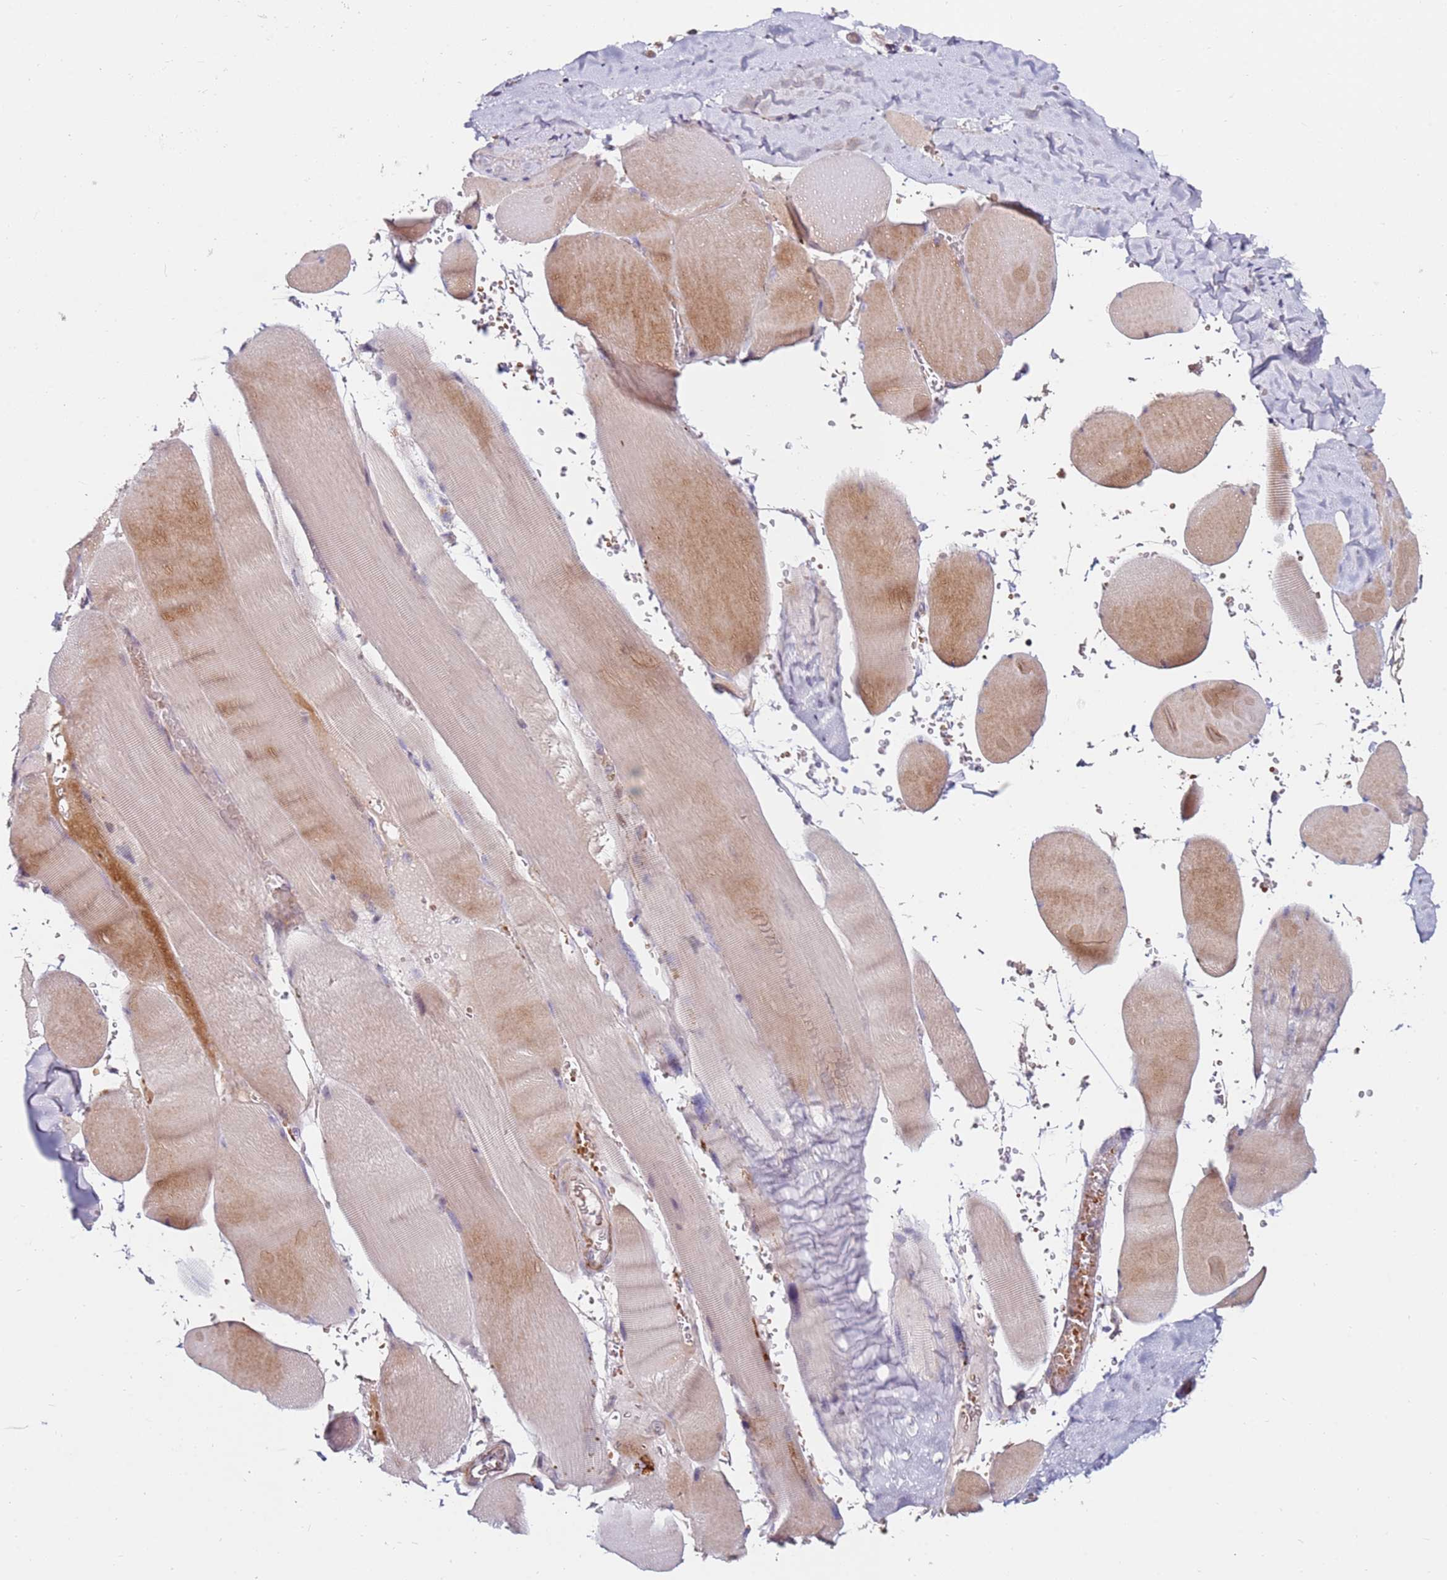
{"staining": {"intensity": "moderate", "quantity": "25%-75%", "location": "cytoplasmic/membranous"}, "tissue": "skeletal muscle", "cell_type": "Myocytes", "image_type": "normal", "snomed": [{"axis": "morphology", "description": "Normal tissue, NOS"}, {"axis": "topography", "description": "Skeletal muscle"}, {"axis": "topography", "description": "Head-Neck"}], "caption": "The histopathology image demonstrates a brown stain indicating the presence of a protein in the cytoplasmic/membranous of myocytes in skeletal muscle. (DAB IHC with brightfield microscopy, high magnification).", "gene": "RARS2", "patient": {"sex": "male", "age": 66}}